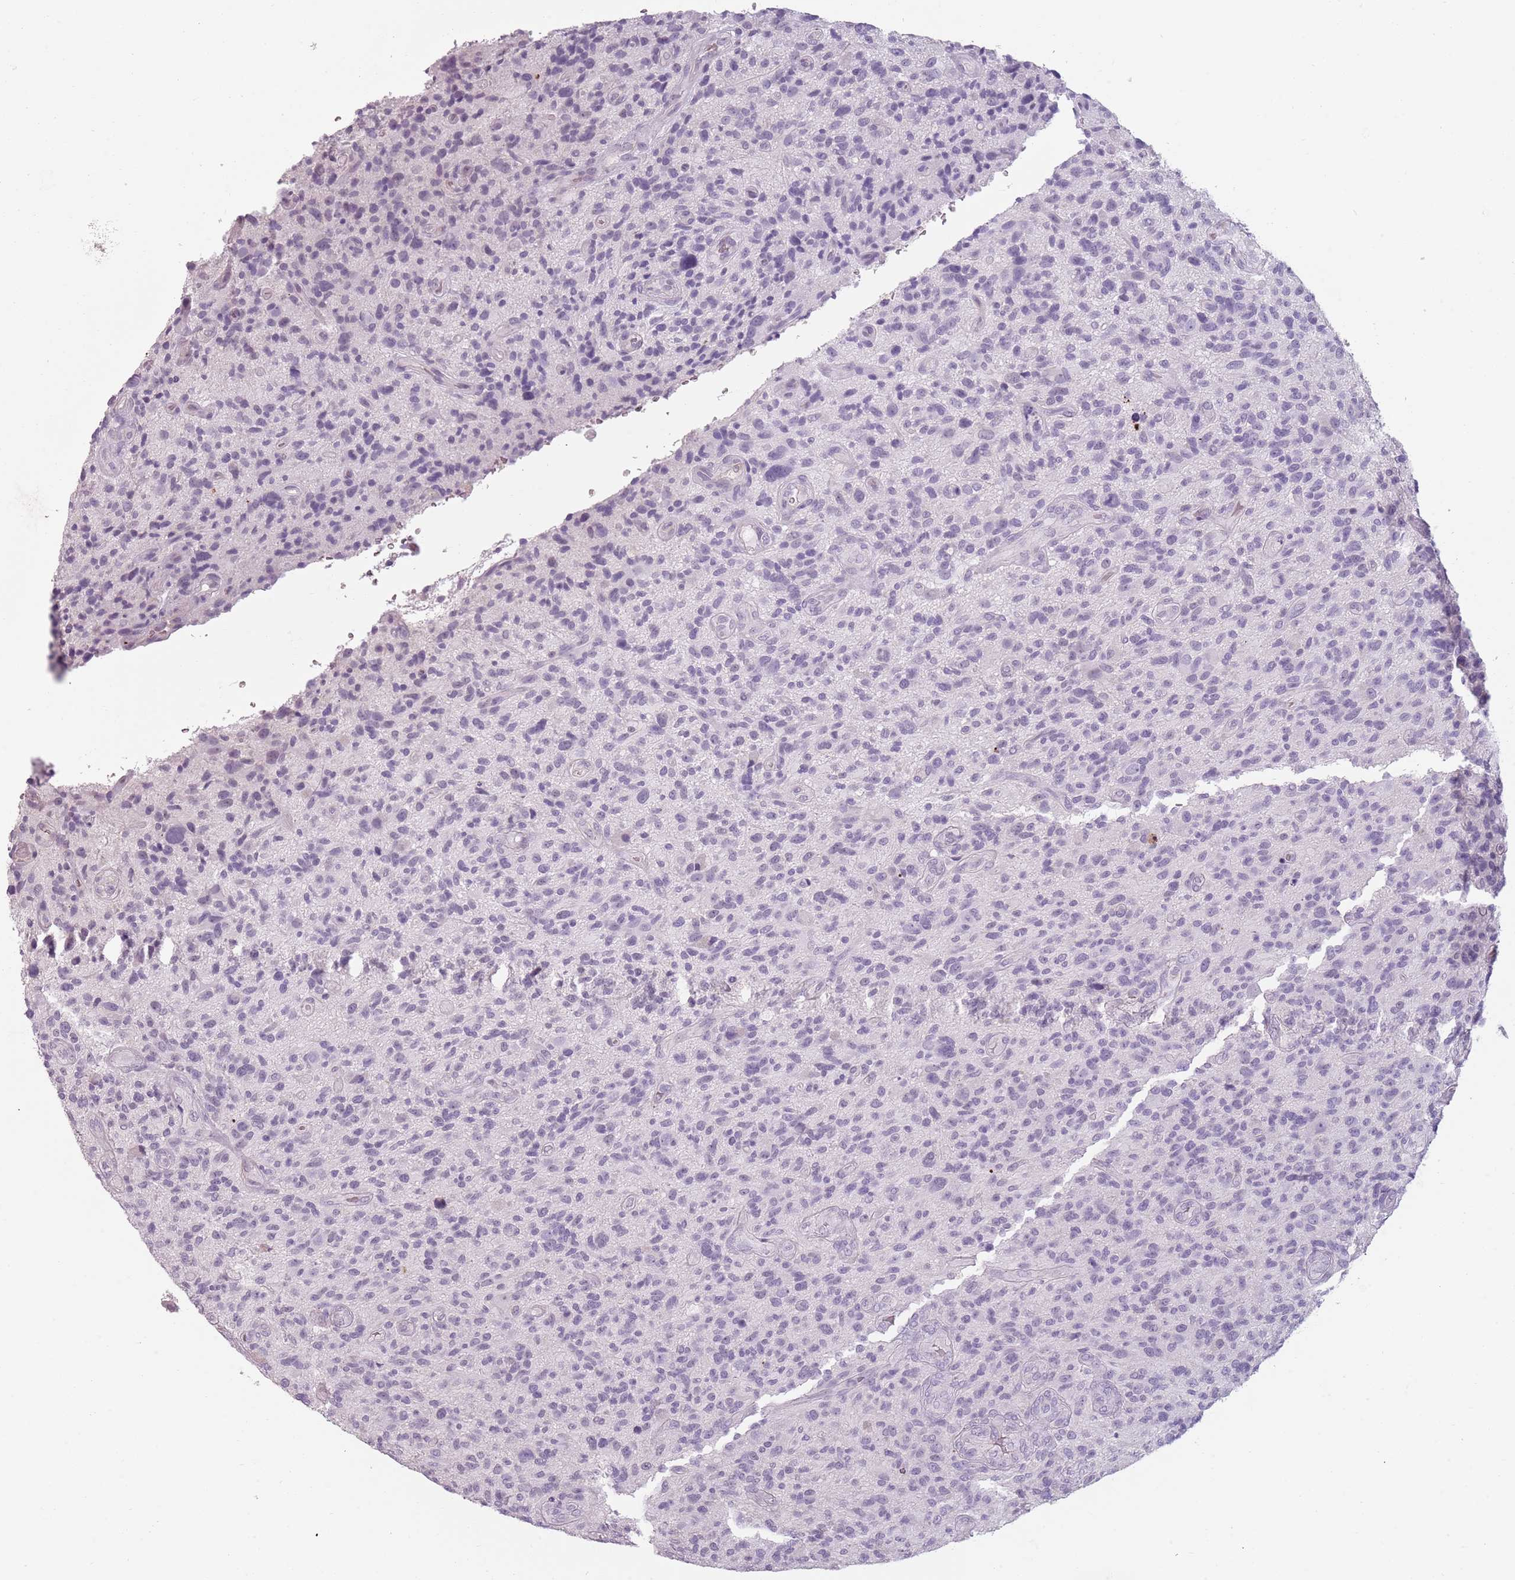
{"staining": {"intensity": "negative", "quantity": "none", "location": "none"}, "tissue": "glioma", "cell_type": "Tumor cells", "image_type": "cancer", "snomed": [{"axis": "morphology", "description": "Glioma, malignant, High grade"}, {"axis": "topography", "description": "Brain"}], "caption": "Human glioma stained for a protein using immunohistochemistry (IHC) exhibits no positivity in tumor cells.", "gene": "PIEZO1", "patient": {"sex": "male", "age": 47}}